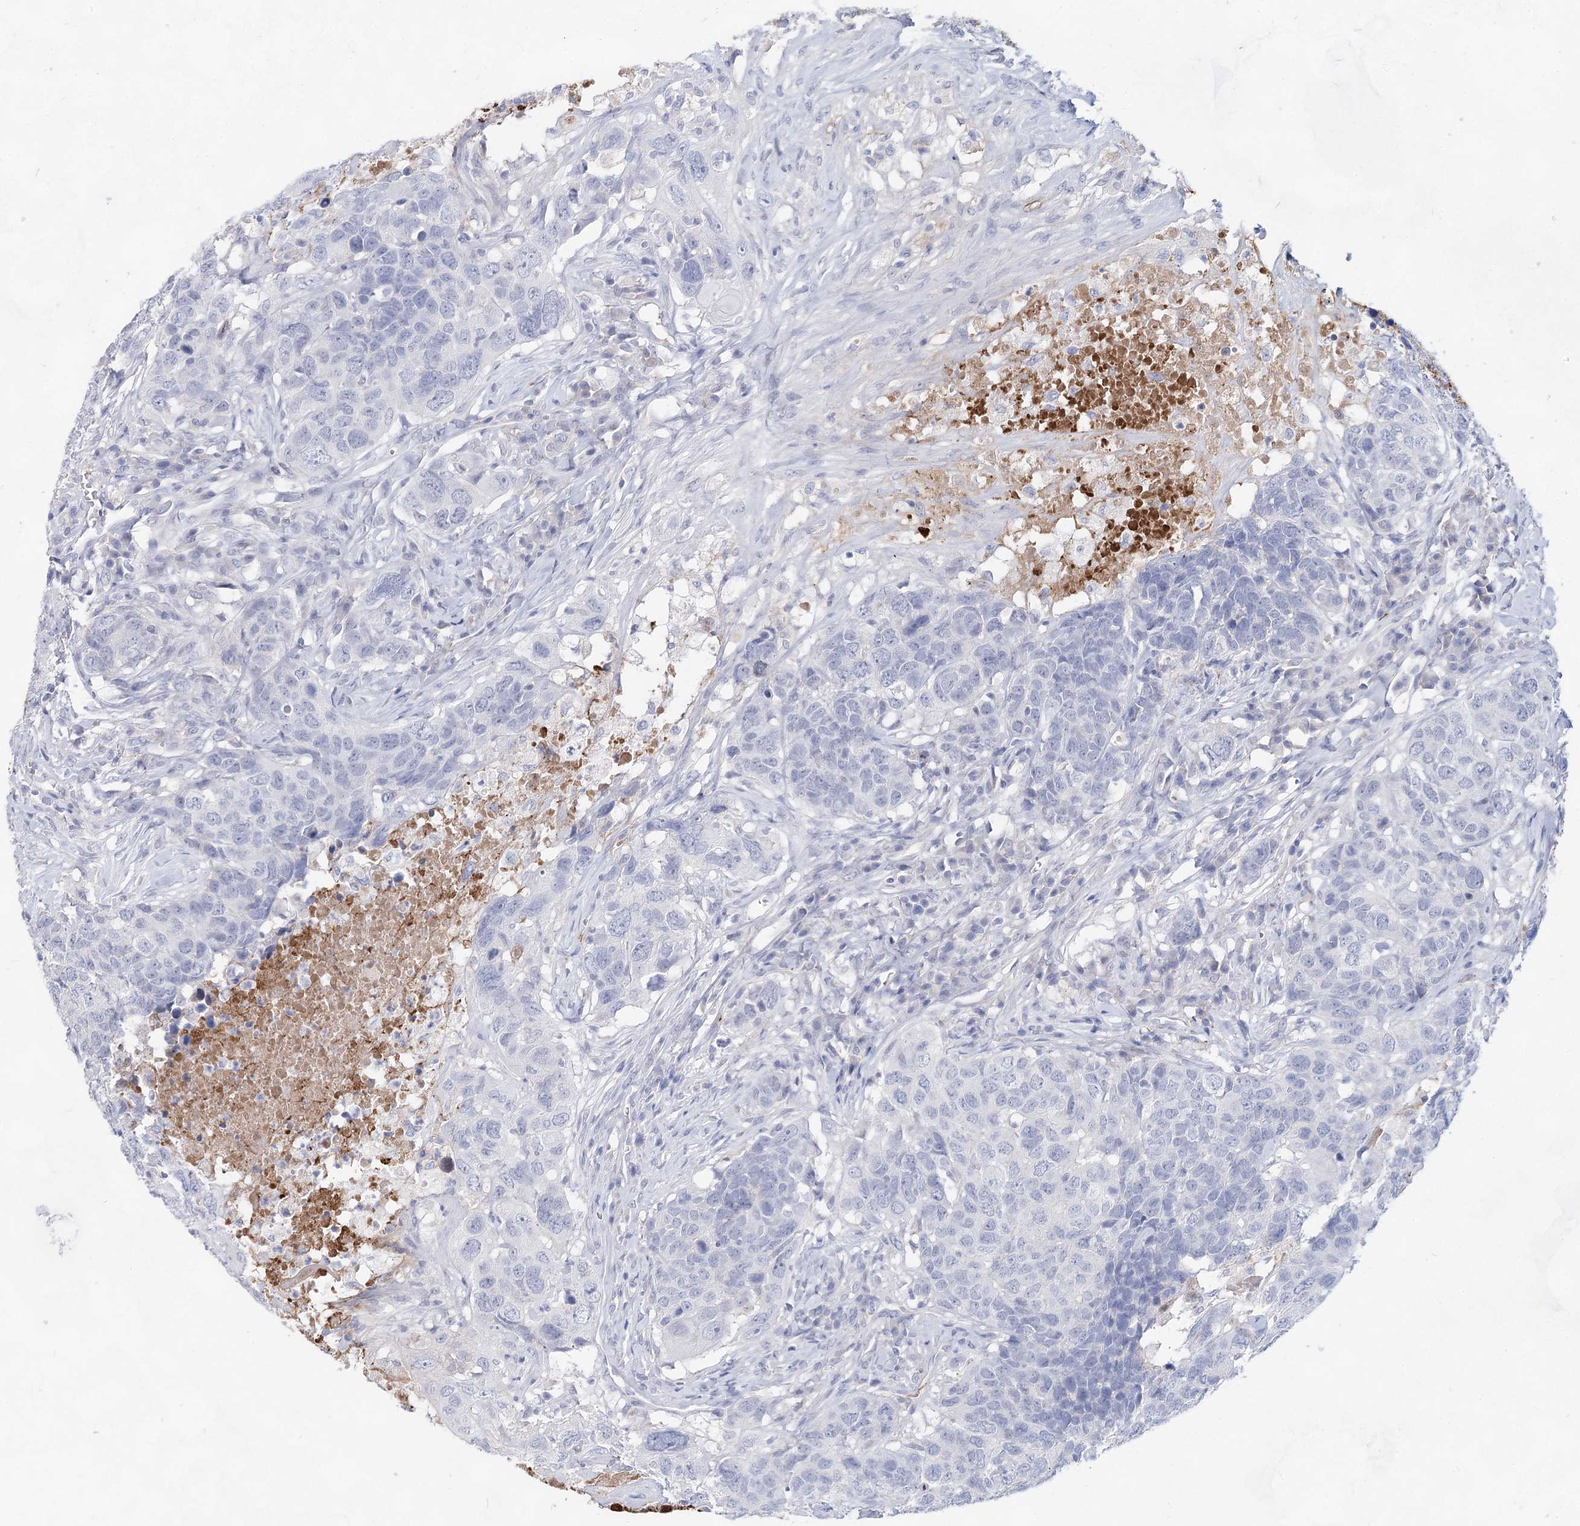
{"staining": {"intensity": "negative", "quantity": "none", "location": "none"}, "tissue": "head and neck cancer", "cell_type": "Tumor cells", "image_type": "cancer", "snomed": [{"axis": "morphology", "description": "Squamous cell carcinoma, NOS"}, {"axis": "topography", "description": "Head-Neck"}], "caption": "Protein analysis of head and neck squamous cell carcinoma exhibits no significant positivity in tumor cells.", "gene": "TASOR2", "patient": {"sex": "male", "age": 66}}